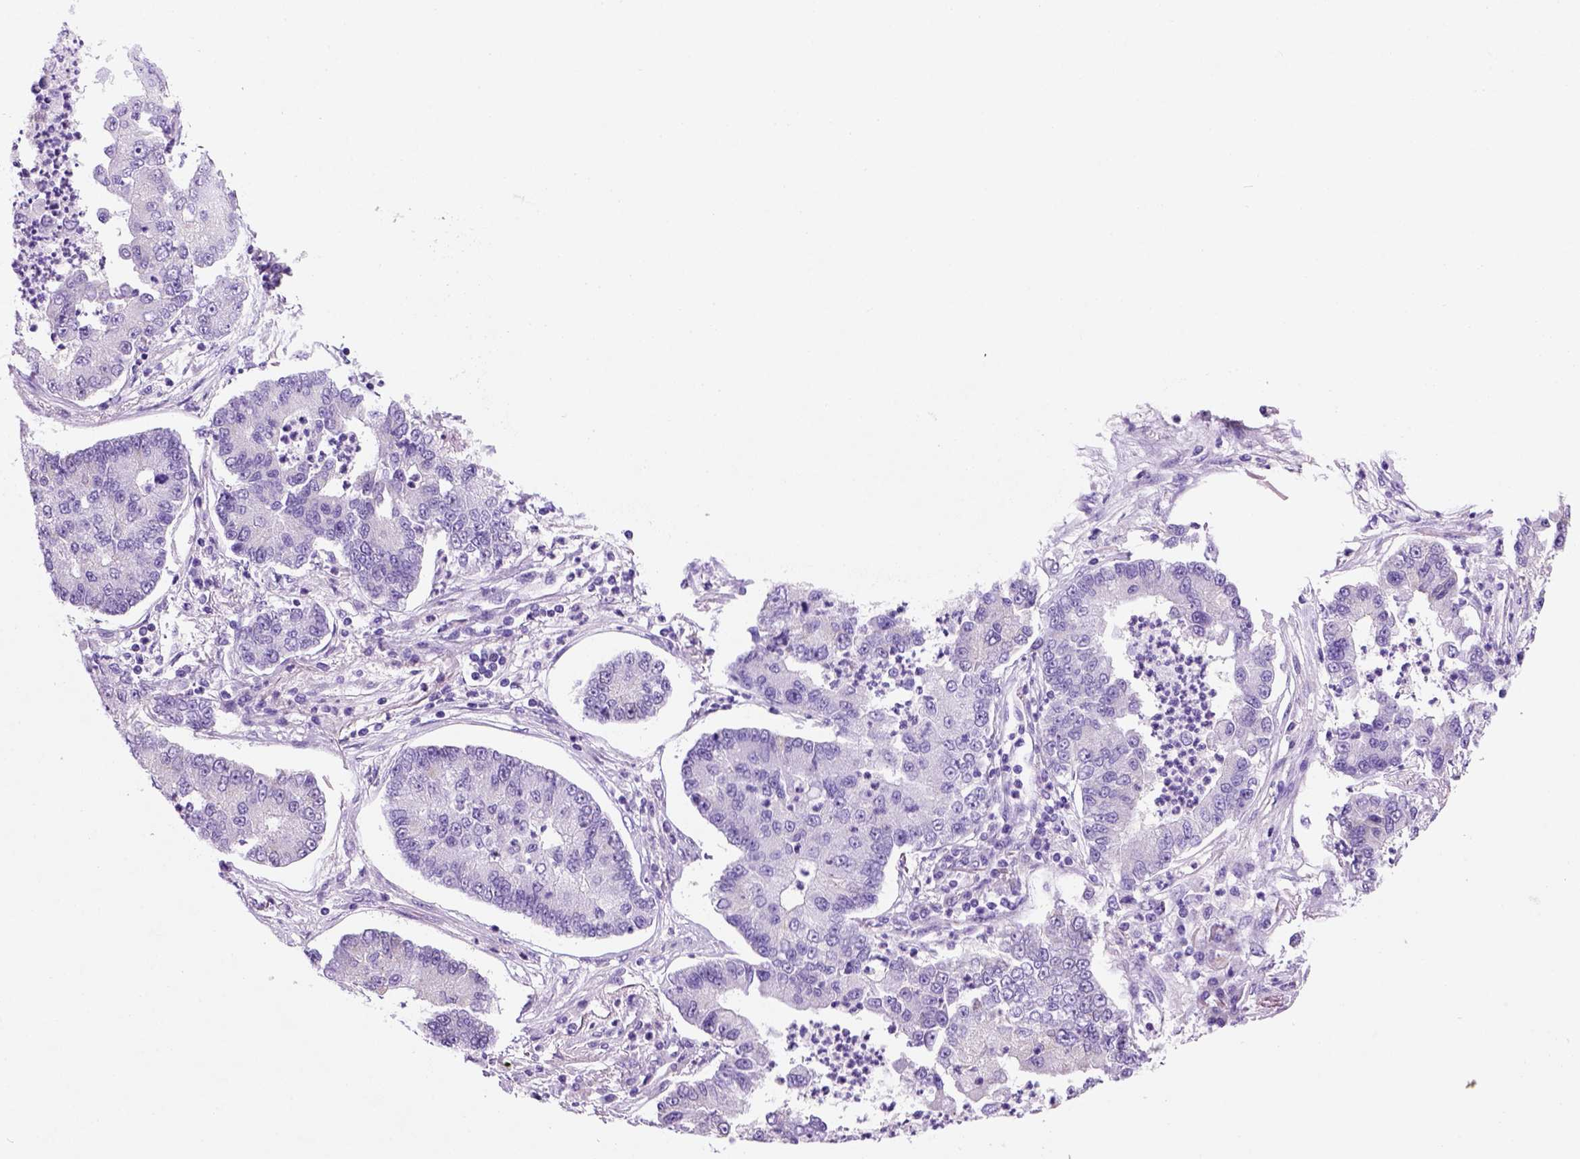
{"staining": {"intensity": "negative", "quantity": "none", "location": "none"}, "tissue": "lung cancer", "cell_type": "Tumor cells", "image_type": "cancer", "snomed": [{"axis": "morphology", "description": "Adenocarcinoma, NOS"}, {"axis": "topography", "description": "Lung"}], "caption": "High magnification brightfield microscopy of lung cancer stained with DAB (brown) and counterstained with hematoxylin (blue): tumor cells show no significant staining.", "gene": "HHIPL2", "patient": {"sex": "female", "age": 57}}